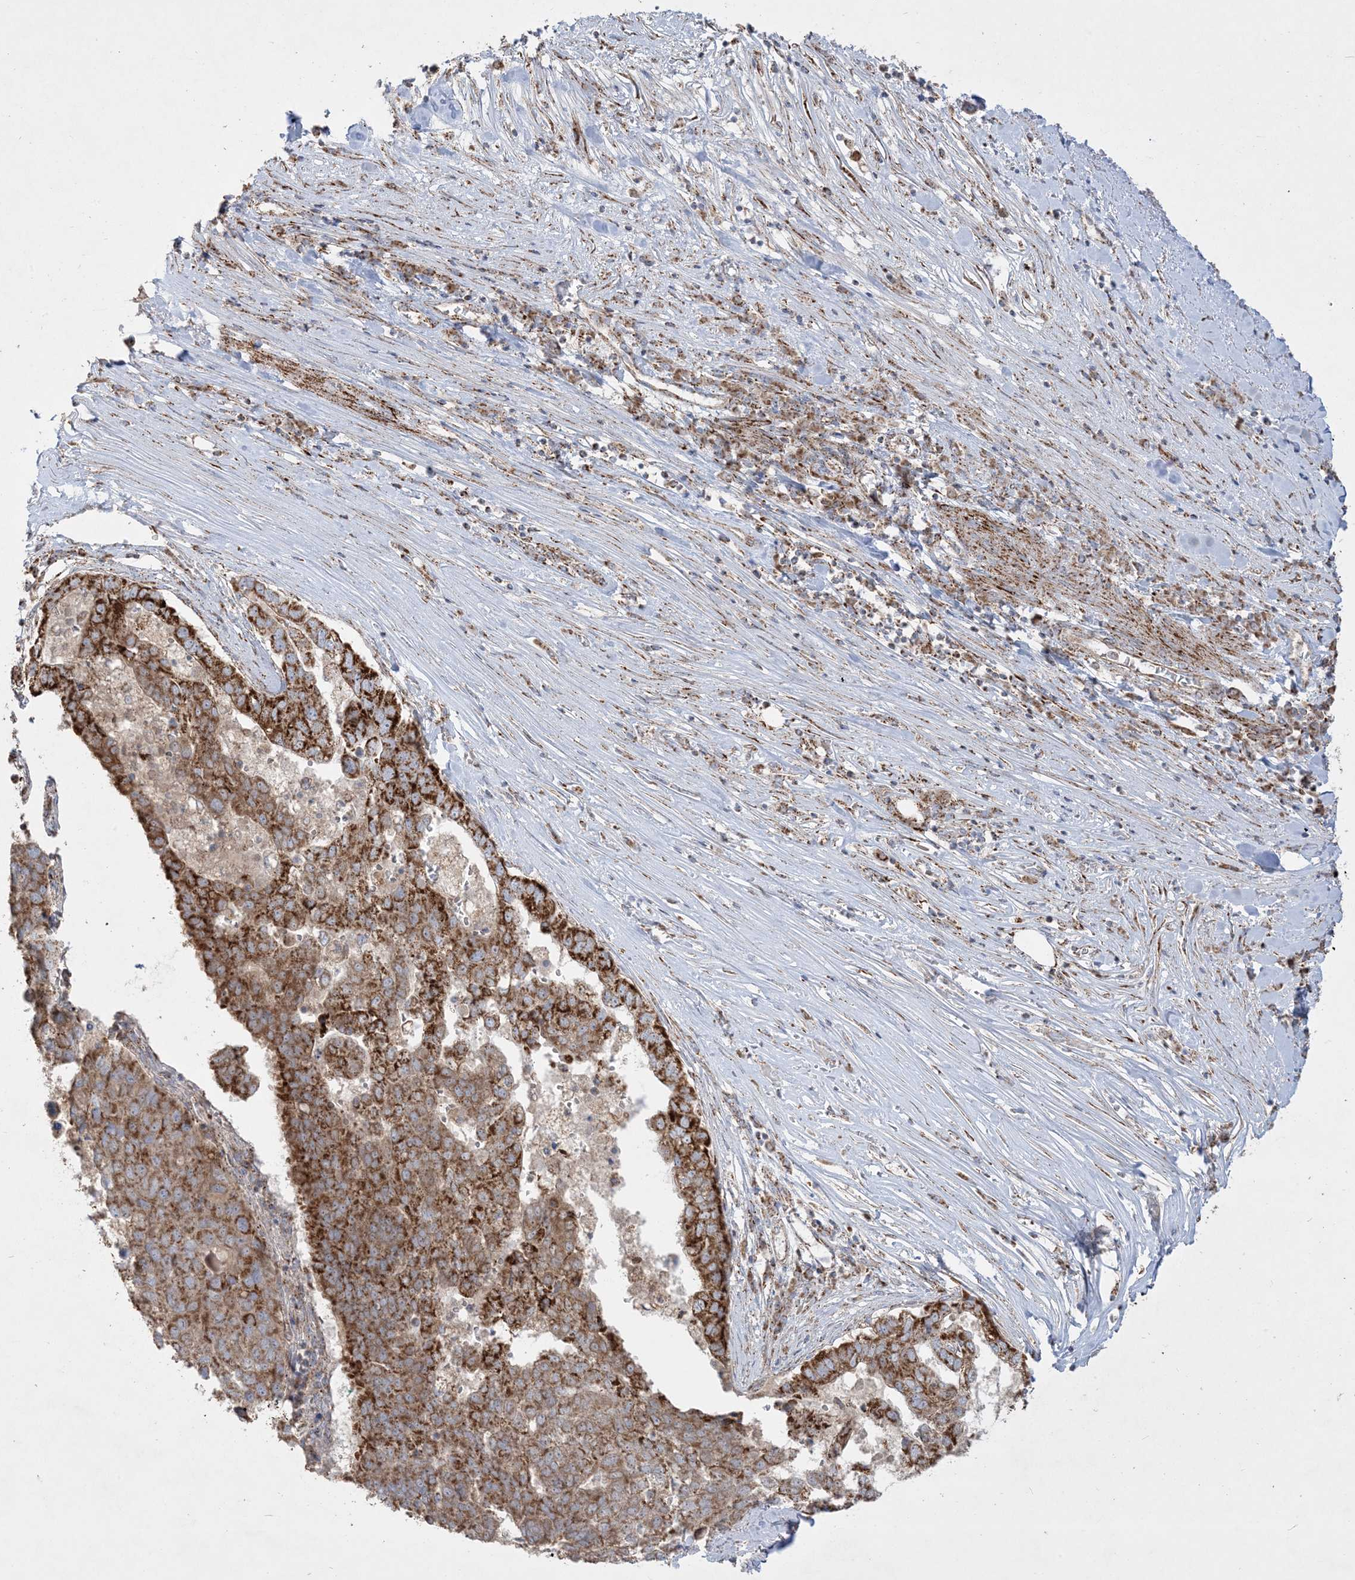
{"staining": {"intensity": "strong", "quantity": ">75%", "location": "cytoplasmic/membranous"}, "tissue": "pancreatic cancer", "cell_type": "Tumor cells", "image_type": "cancer", "snomed": [{"axis": "morphology", "description": "Adenocarcinoma, NOS"}, {"axis": "topography", "description": "Pancreas"}], "caption": "A brown stain highlights strong cytoplasmic/membranous expression of a protein in human pancreatic adenocarcinoma tumor cells.", "gene": "NDUFAF3", "patient": {"sex": "female", "age": 61}}